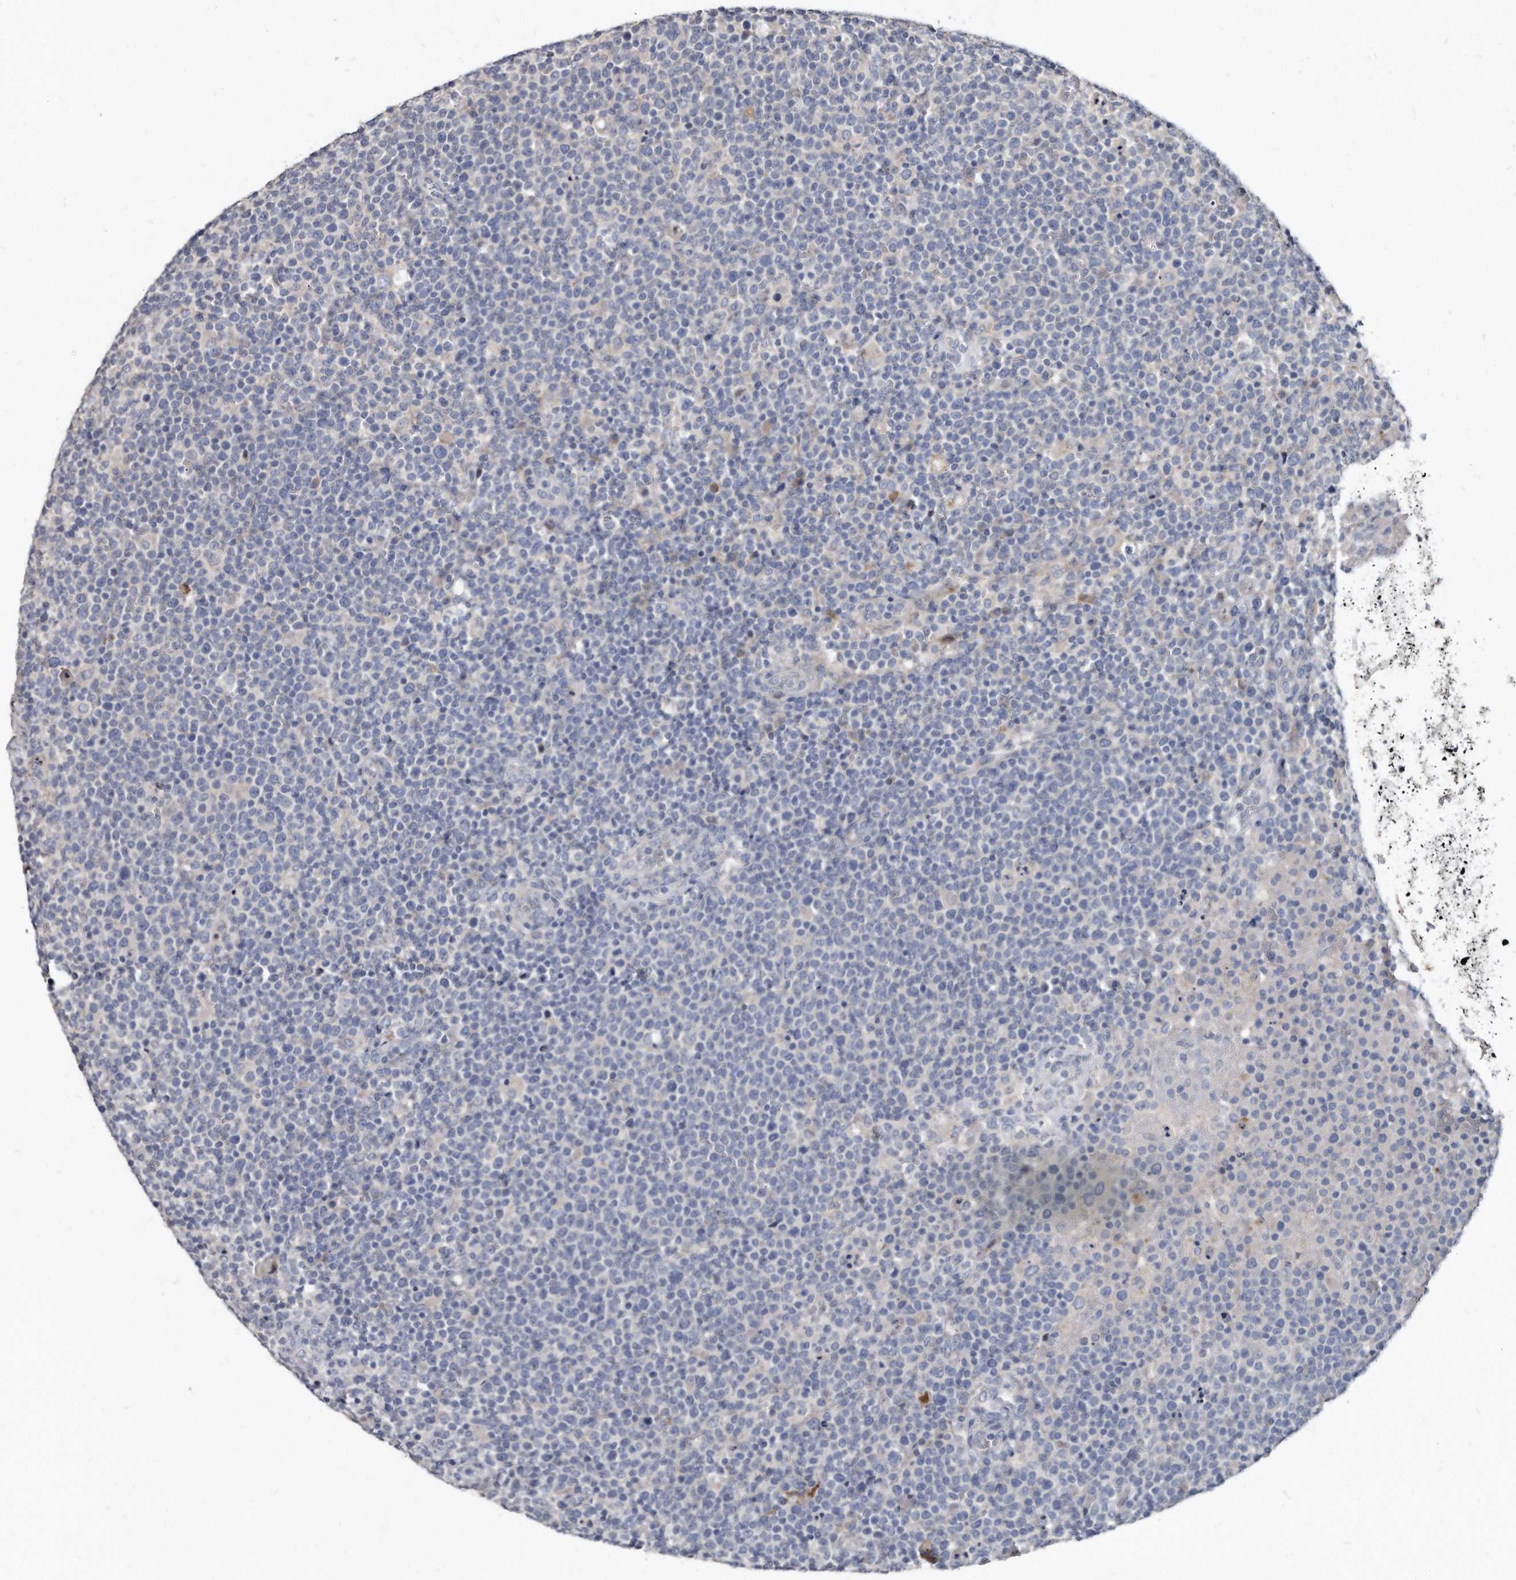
{"staining": {"intensity": "negative", "quantity": "none", "location": "none"}, "tissue": "lymphoma", "cell_type": "Tumor cells", "image_type": "cancer", "snomed": [{"axis": "morphology", "description": "Malignant lymphoma, non-Hodgkin's type, High grade"}, {"axis": "topography", "description": "Lymph node"}], "caption": "Tumor cells are negative for brown protein staining in high-grade malignant lymphoma, non-Hodgkin's type.", "gene": "KLHDC3", "patient": {"sex": "male", "age": 61}}